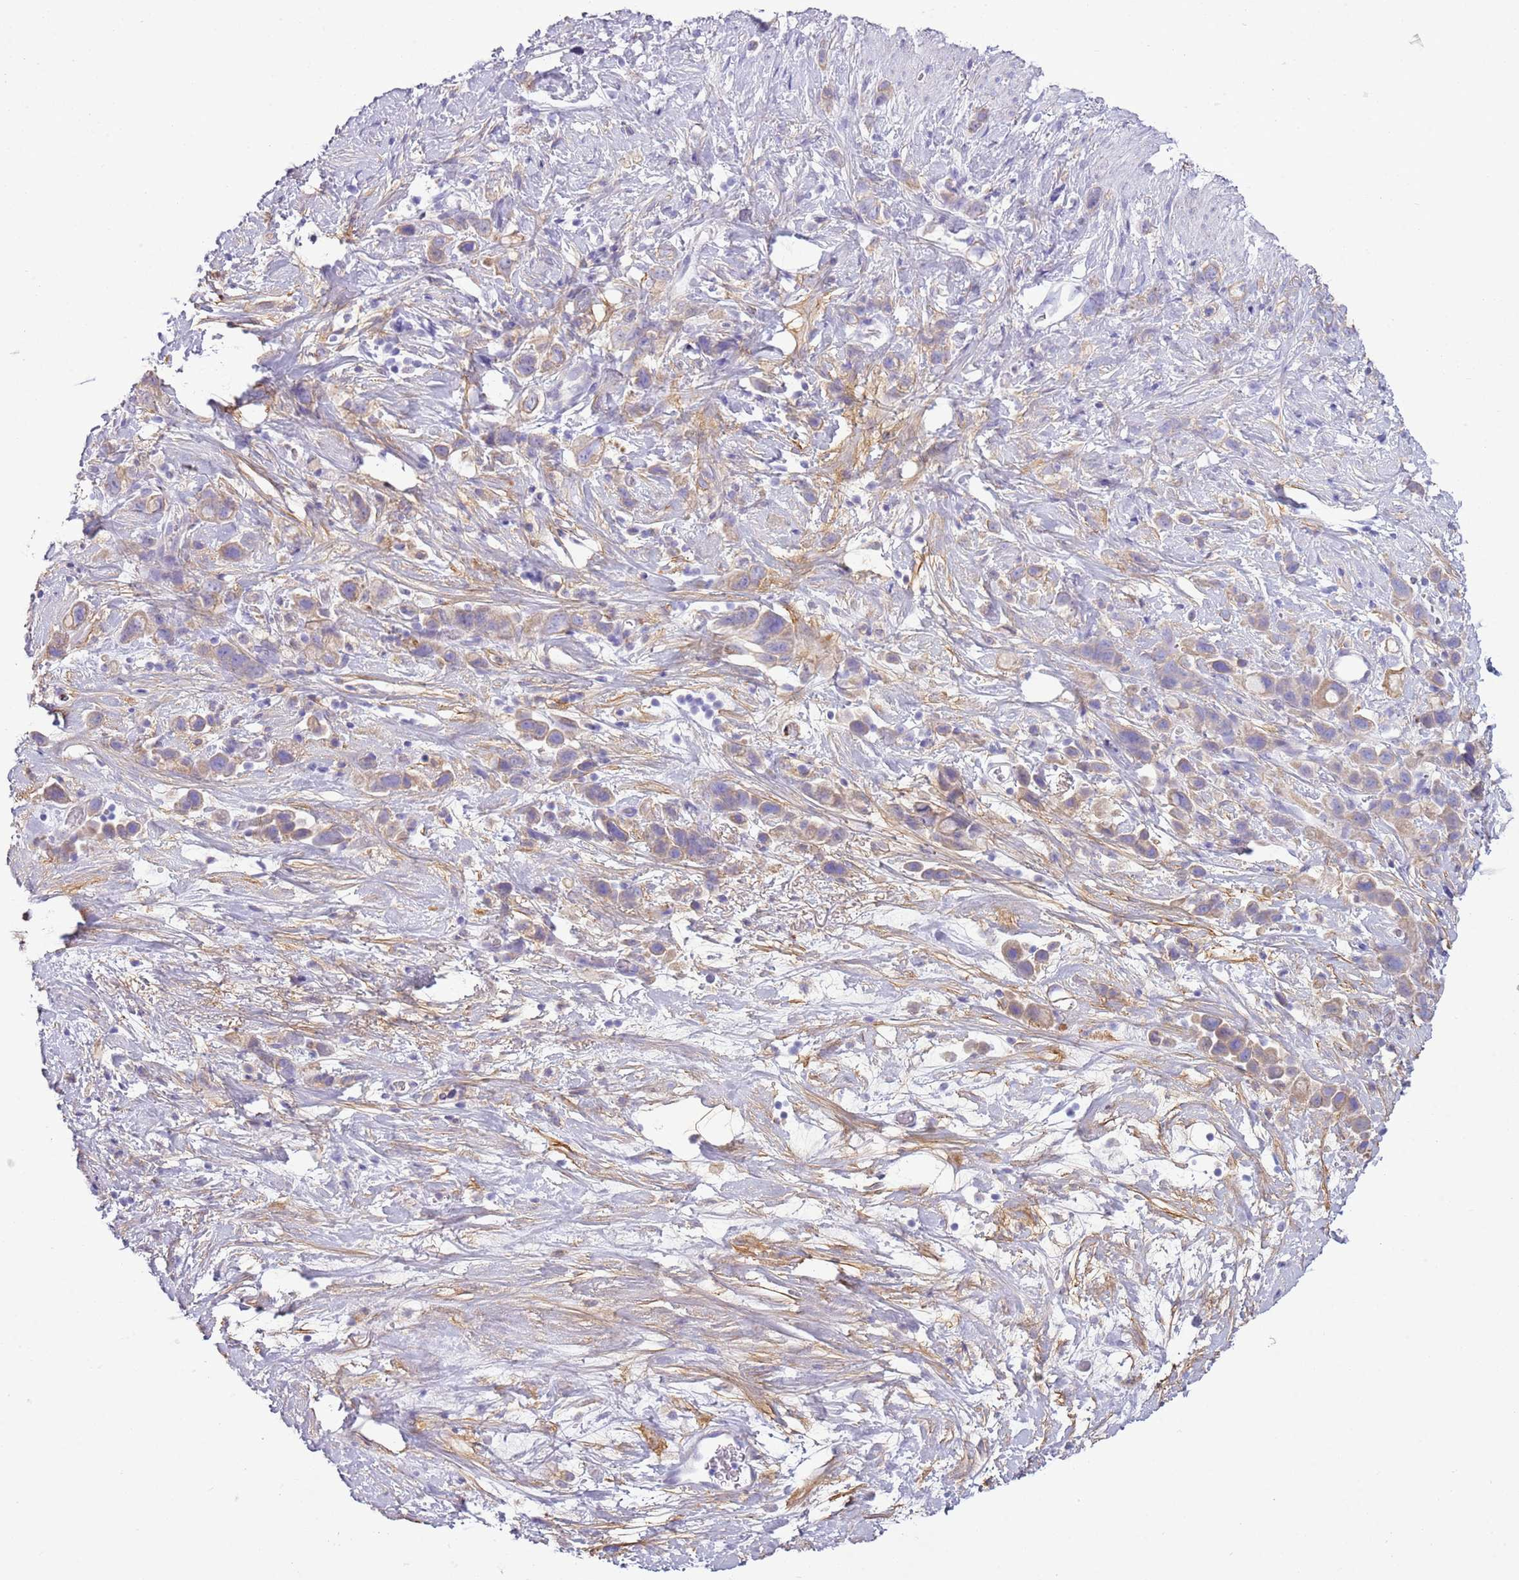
{"staining": {"intensity": "weak", "quantity": "25%-75%", "location": "cytoplasmic/membranous"}, "tissue": "stomach cancer", "cell_type": "Tumor cells", "image_type": "cancer", "snomed": [{"axis": "morphology", "description": "Adenocarcinoma, NOS"}, {"axis": "topography", "description": "Stomach"}], "caption": "DAB (3,3'-diaminobenzidine) immunohistochemical staining of human stomach adenocarcinoma displays weak cytoplasmic/membranous protein expression in approximately 25%-75% of tumor cells.", "gene": "OAF", "patient": {"sex": "female", "age": 65}}